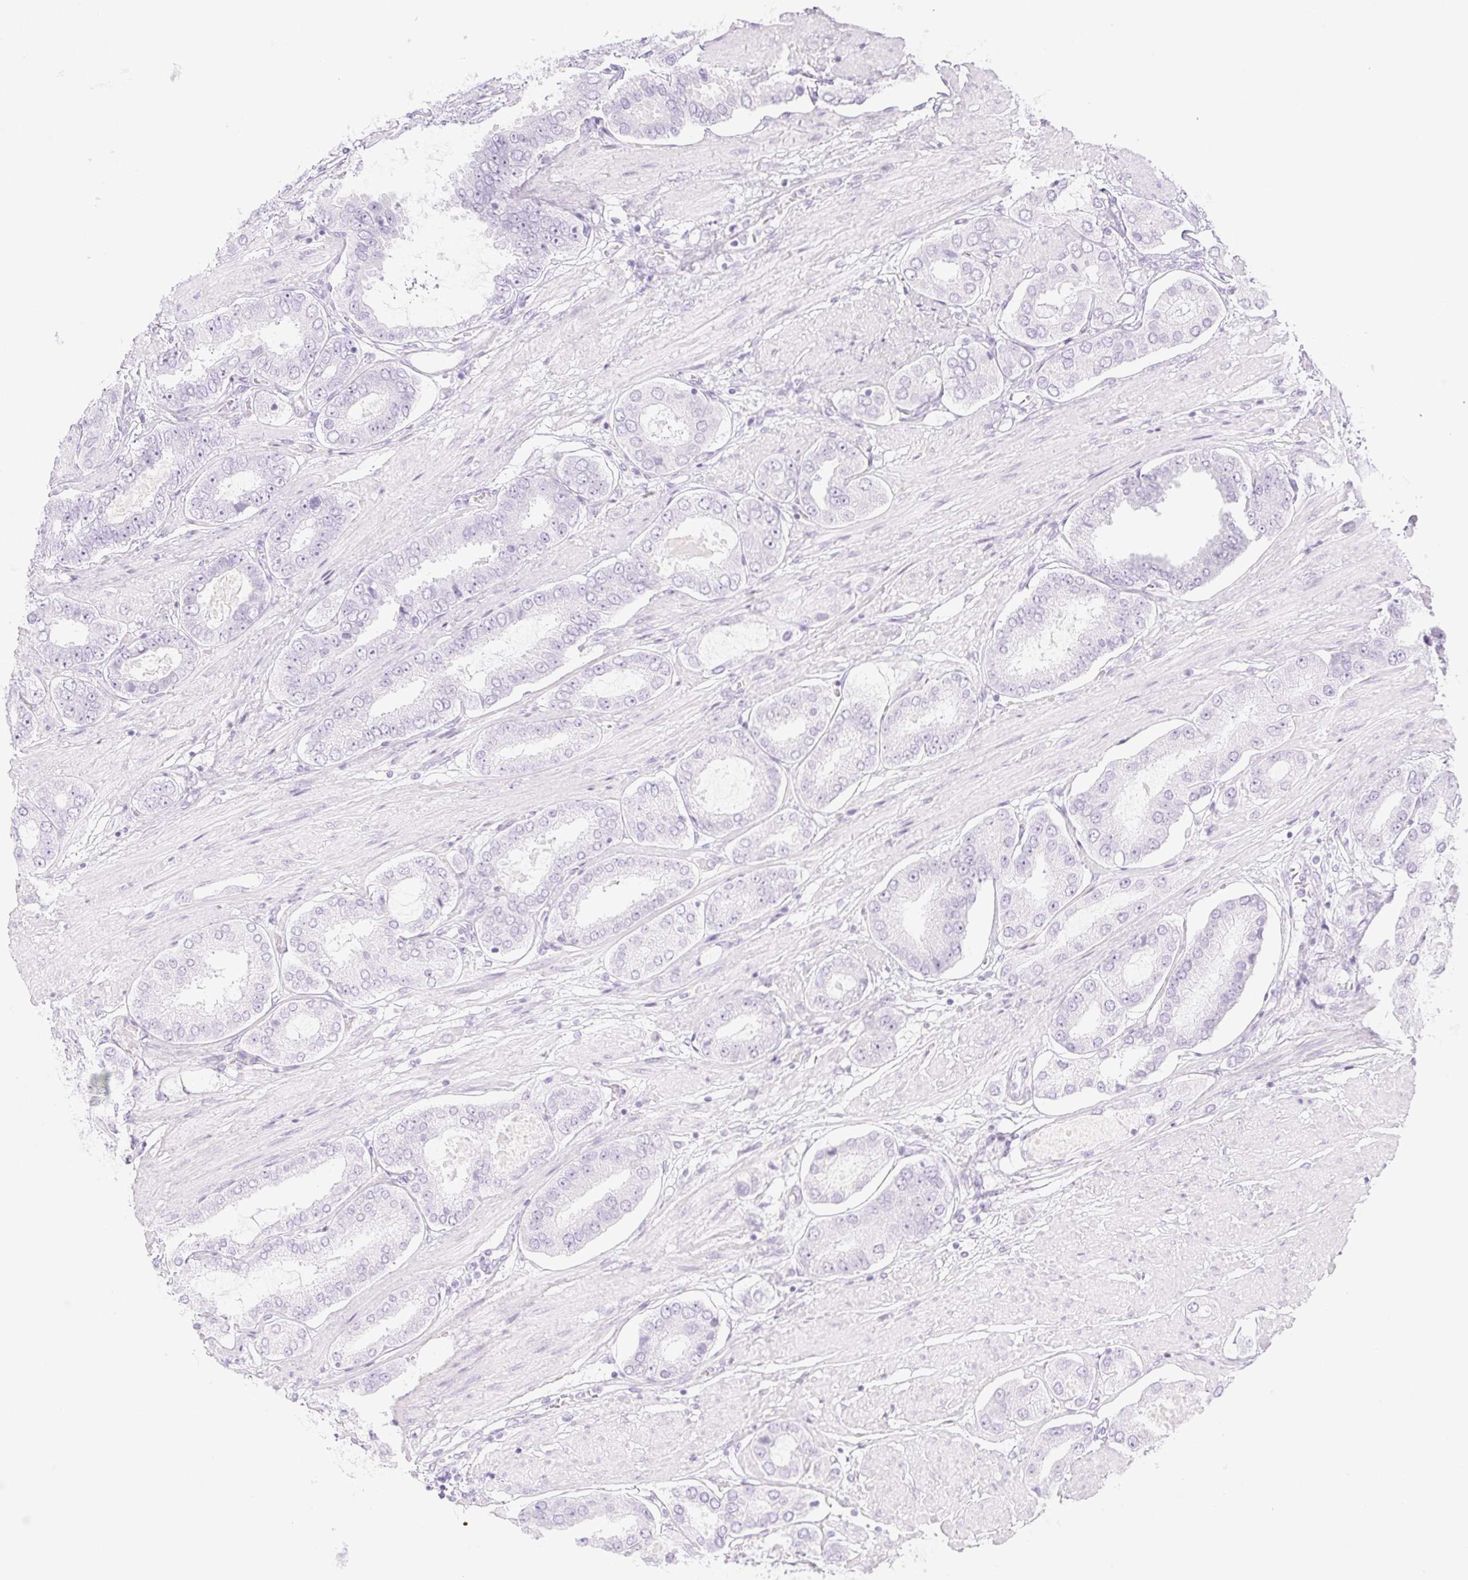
{"staining": {"intensity": "negative", "quantity": "none", "location": "none"}, "tissue": "prostate cancer", "cell_type": "Tumor cells", "image_type": "cancer", "snomed": [{"axis": "morphology", "description": "Adenocarcinoma, High grade"}, {"axis": "topography", "description": "Prostate"}], "caption": "High-grade adenocarcinoma (prostate) was stained to show a protein in brown. There is no significant staining in tumor cells. (Immunohistochemistry, brightfield microscopy, high magnification).", "gene": "SPRR3", "patient": {"sex": "male", "age": 63}}